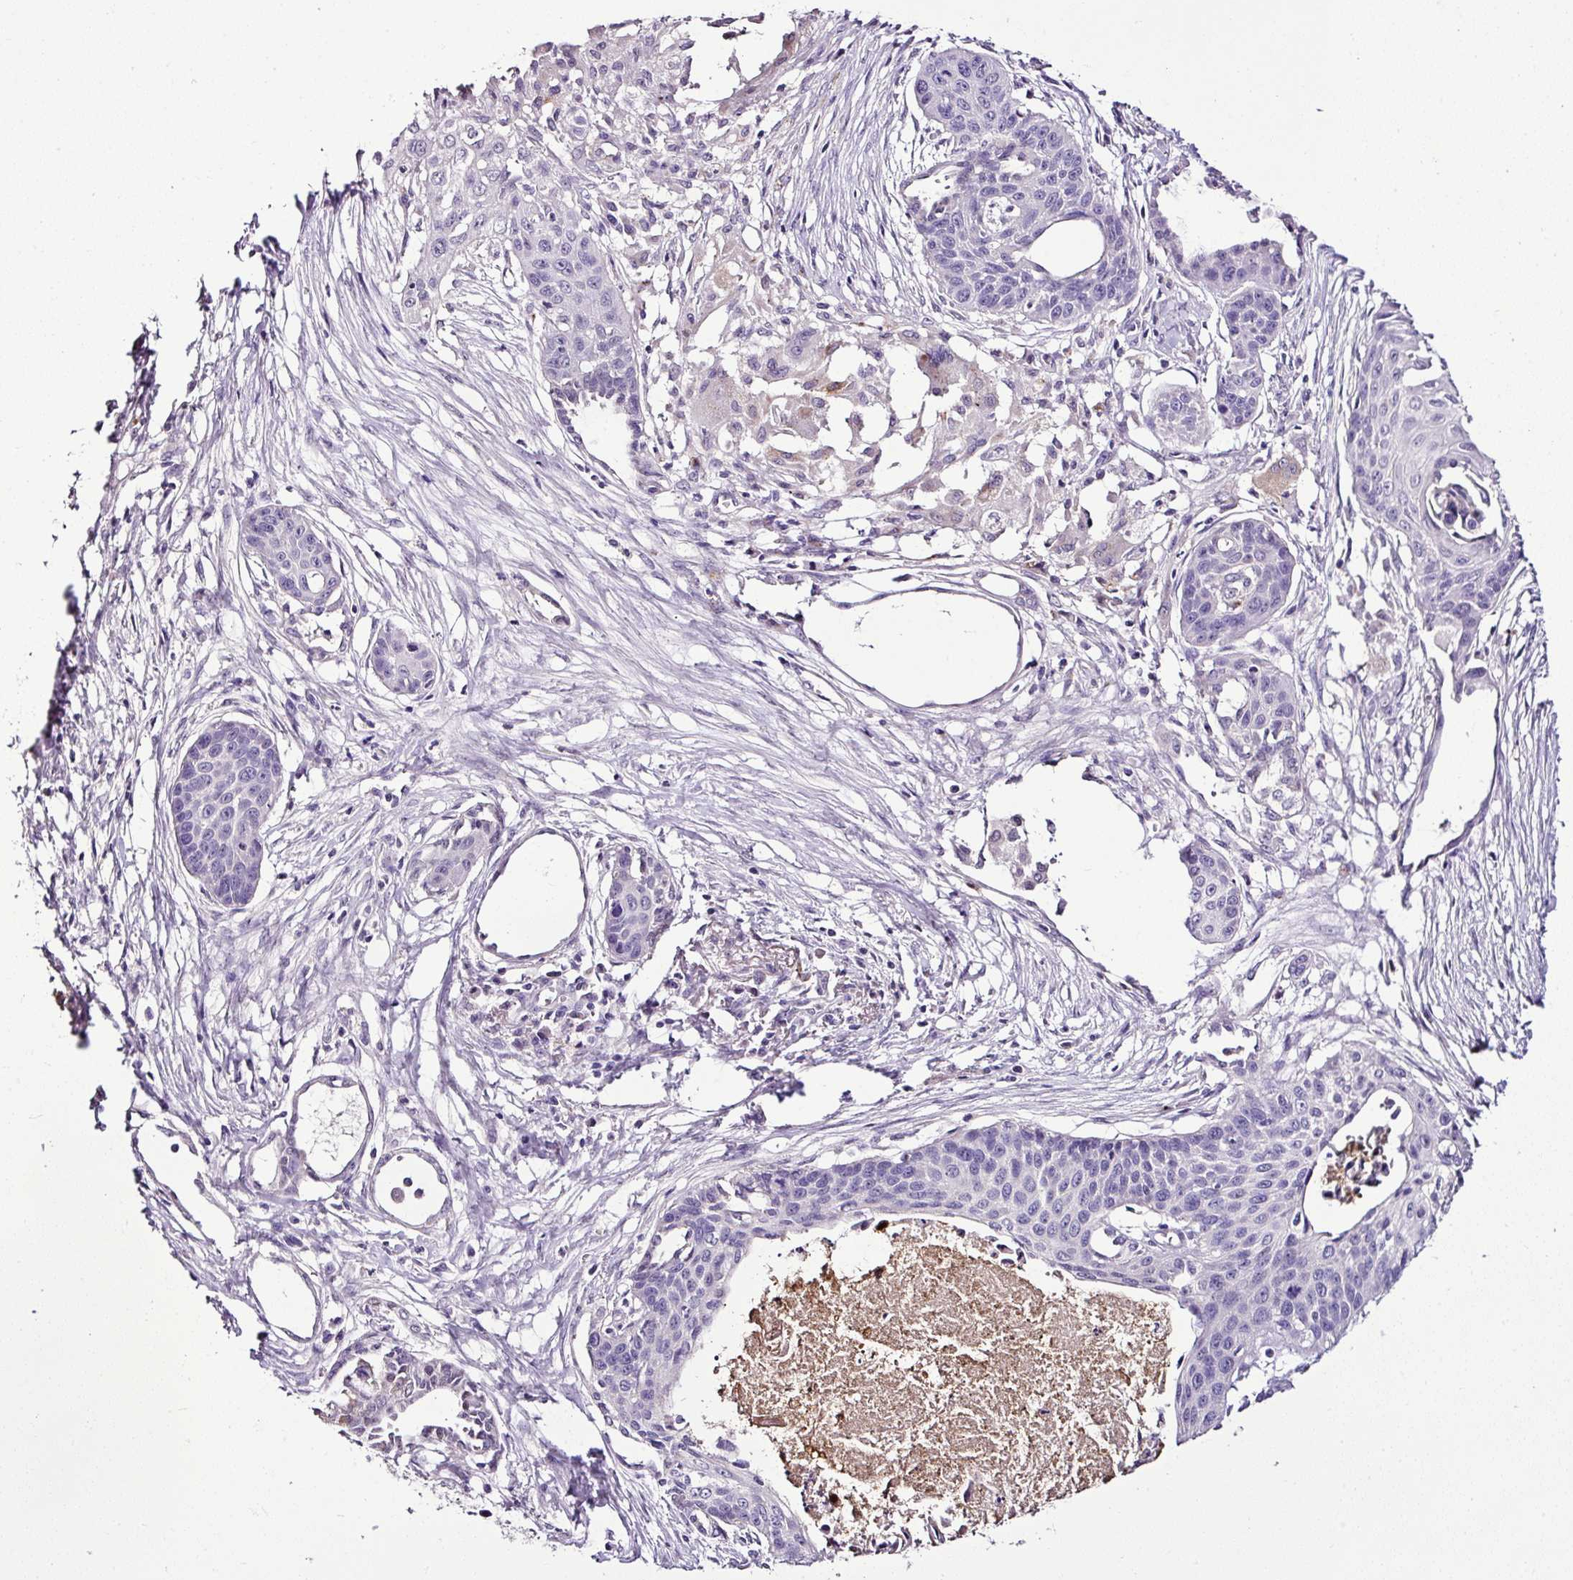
{"staining": {"intensity": "negative", "quantity": "none", "location": "none"}, "tissue": "lung cancer", "cell_type": "Tumor cells", "image_type": "cancer", "snomed": [{"axis": "morphology", "description": "Squamous cell carcinoma, NOS"}, {"axis": "topography", "description": "Lung"}], "caption": "This photomicrograph is of lung cancer (squamous cell carcinoma) stained with immunohistochemistry to label a protein in brown with the nuclei are counter-stained blue. There is no expression in tumor cells.", "gene": "ESR1", "patient": {"sex": "male", "age": 71}}